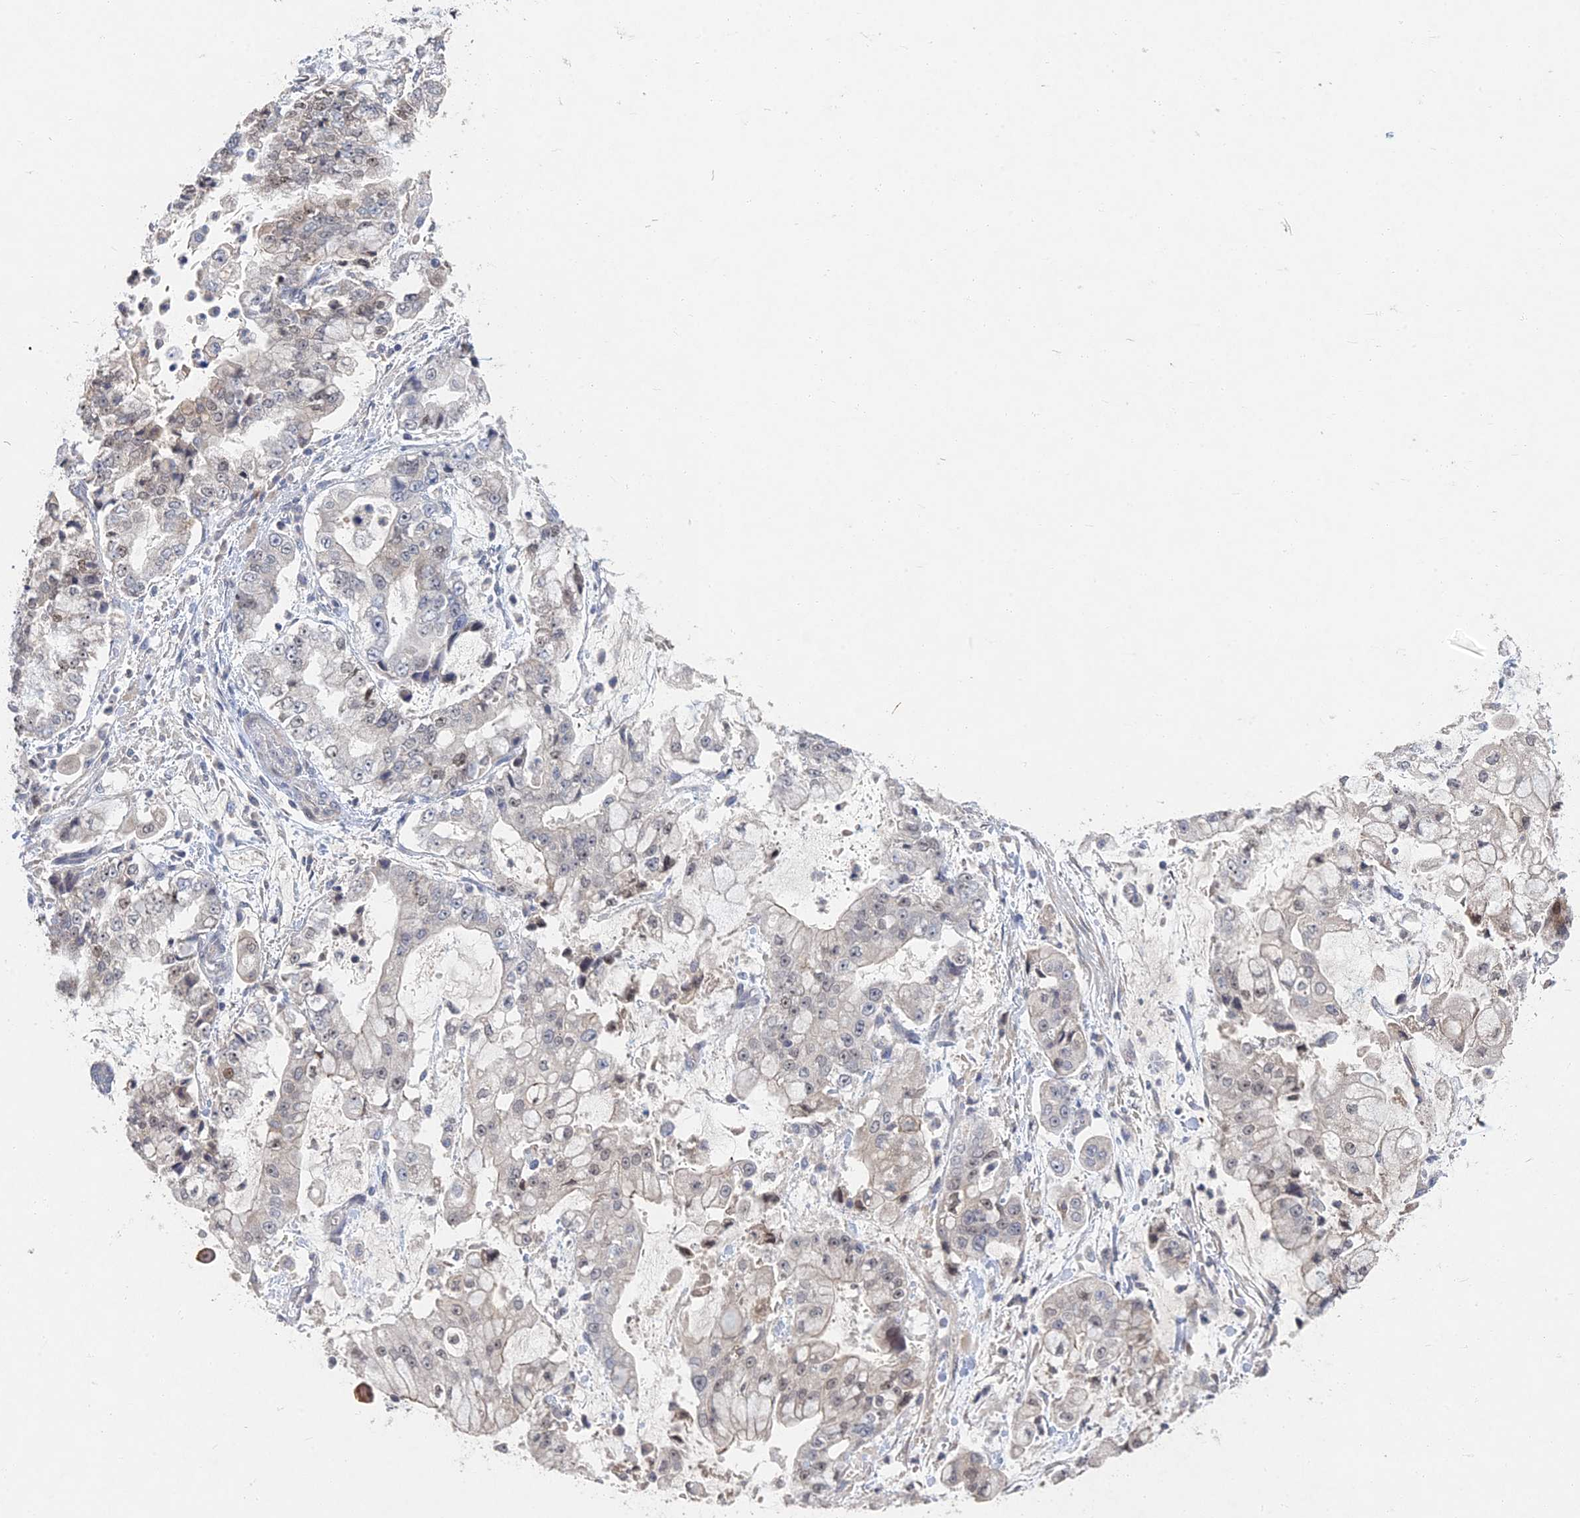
{"staining": {"intensity": "weak", "quantity": "<25%", "location": "nuclear"}, "tissue": "stomach cancer", "cell_type": "Tumor cells", "image_type": "cancer", "snomed": [{"axis": "morphology", "description": "Adenocarcinoma, NOS"}, {"axis": "topography", "description": "Stomach"}], "caption": "Immunohistochemical staining of human stomach adenocarcinoma displays no significant staining in tumor cells.", "gene": "GNA15", "patient": {"sex": "male", "age": 76}}